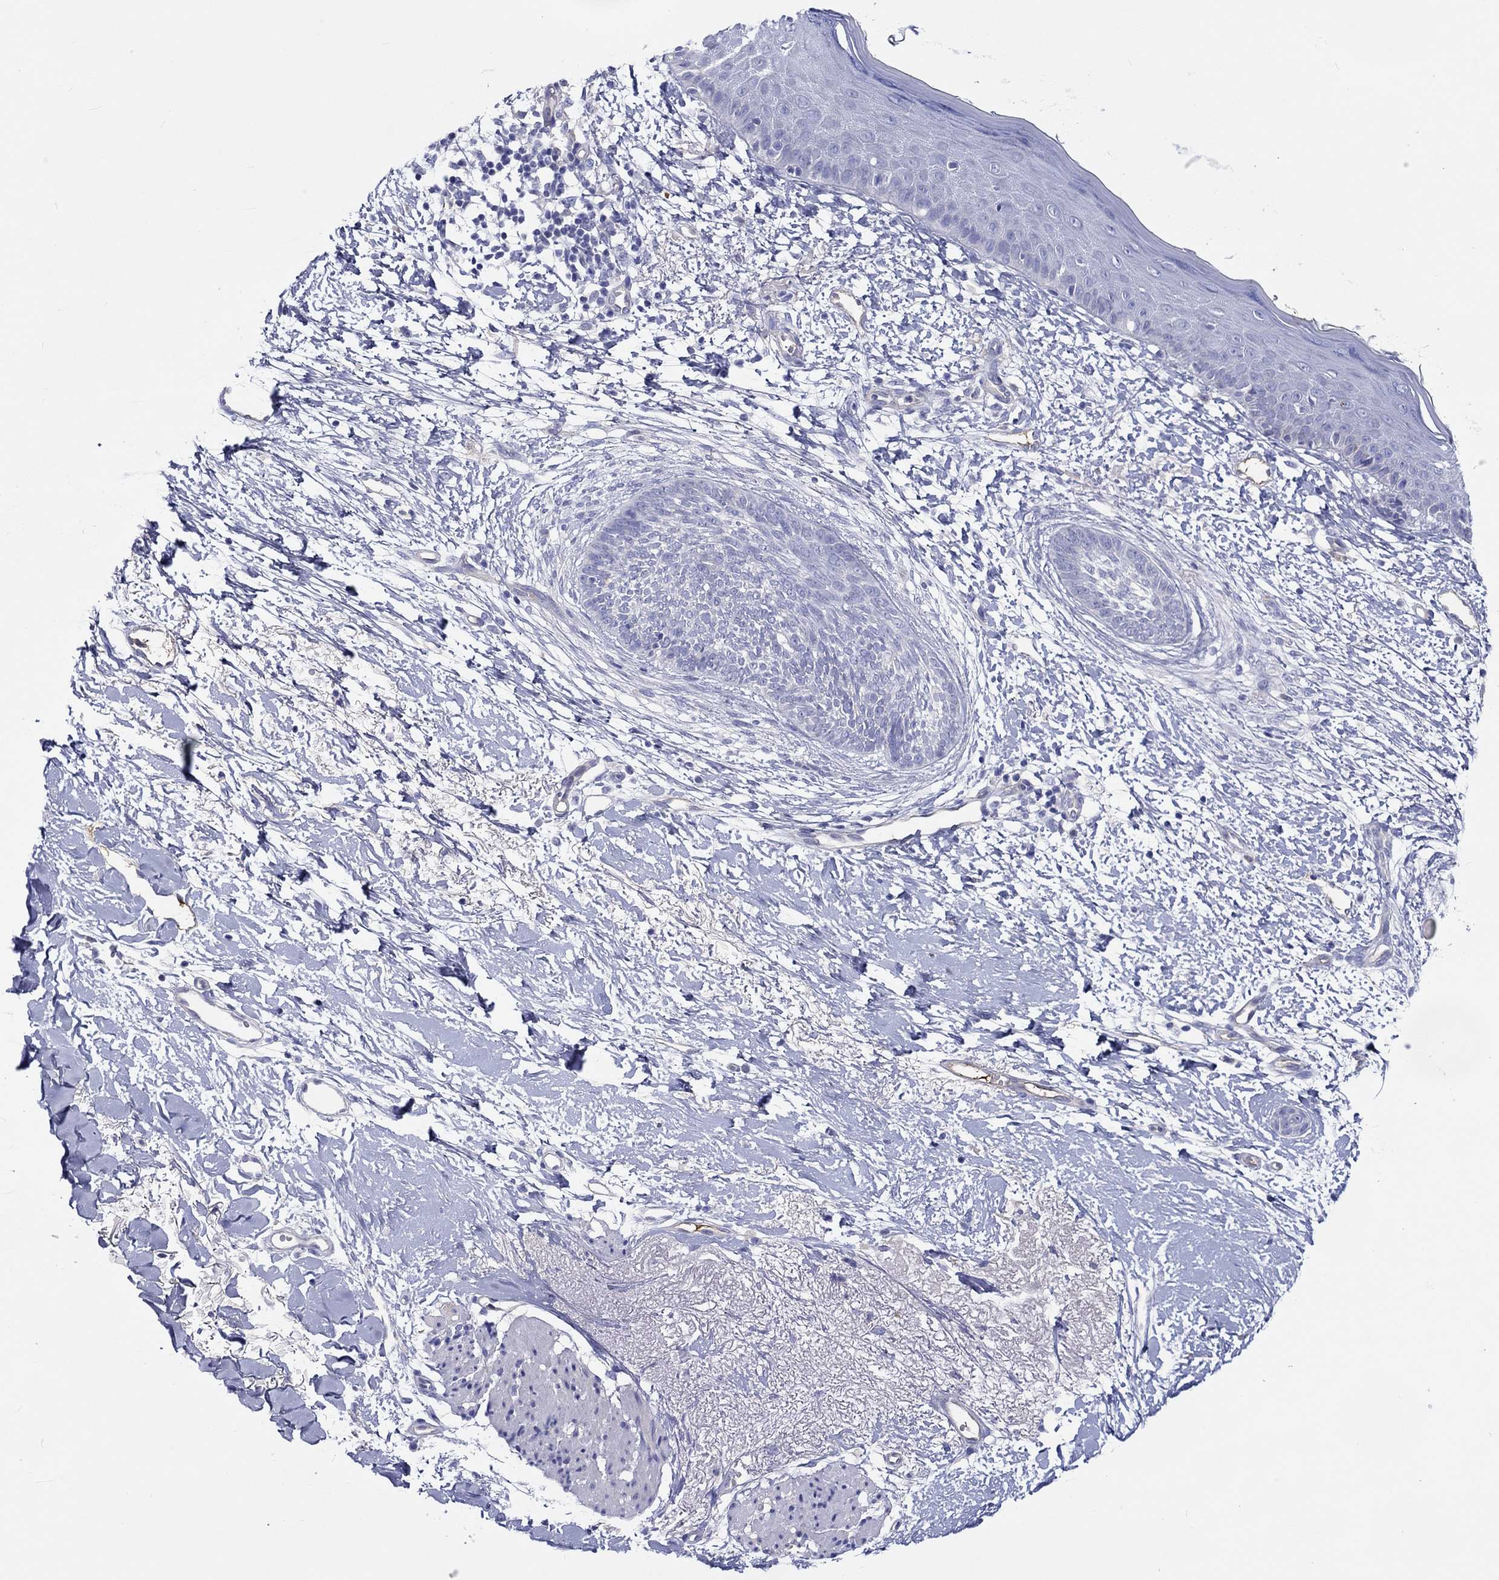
{"staining": {"intensity": "negative", "quantity": "none", "location": "none"}, "tissue": "skin cancer", "cell_type": "Tumor cells", "image_type": "cancer", "snomed": [{"axis": "morphology", "description": "Normal tissue, NOS"}, {"axis": "morphology", "description": "Basal cell carcinoma"}, {"axis": "topography", "description": "Skin"}], "caption": "IHC histopathology image of skin basal cell carcinoma stained for a protein (brown), which shows no staining in tumor cells. Nuclei are stained in blue.", "gene": "CDY2B", "patient": {"sex": "male", "age": 84}}